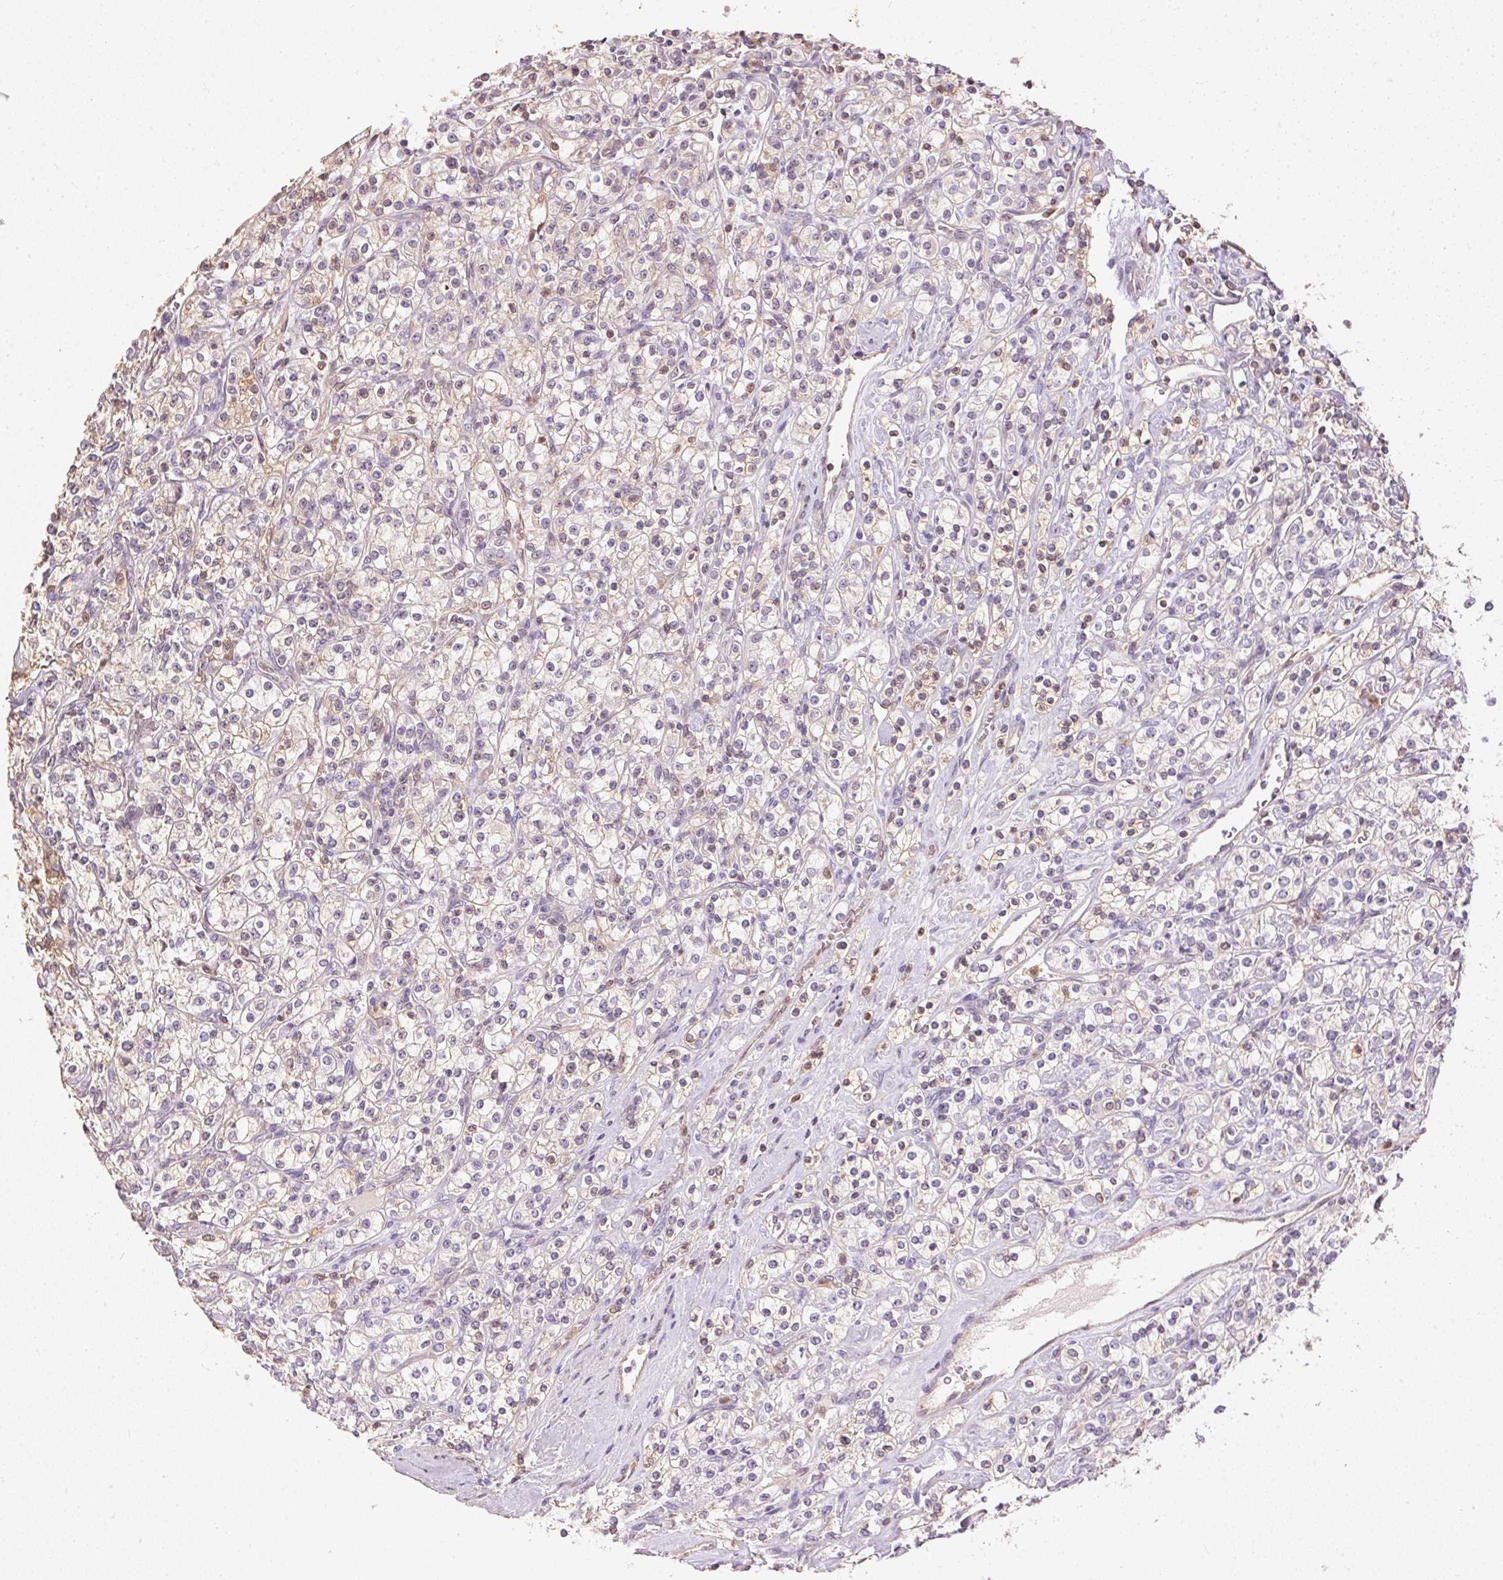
{"staining": {"intensity": "negative", "quantity": "none", "location": "none"}, "tissue": "renal cancer", "cell_type": "Tumor cells", "image_type": "cancer", "snomed": [{"axis": "morphology", "description": "Adenocarcinoma, NOS"}, {"axis": "topography", "description": "Kidney"}], "caption": "The micrograph exhibits no significant staining in tumor cells of renal adenocarcinoma.", "gene": "S100A3", "patient": {"sex": "male", "age": 77}}